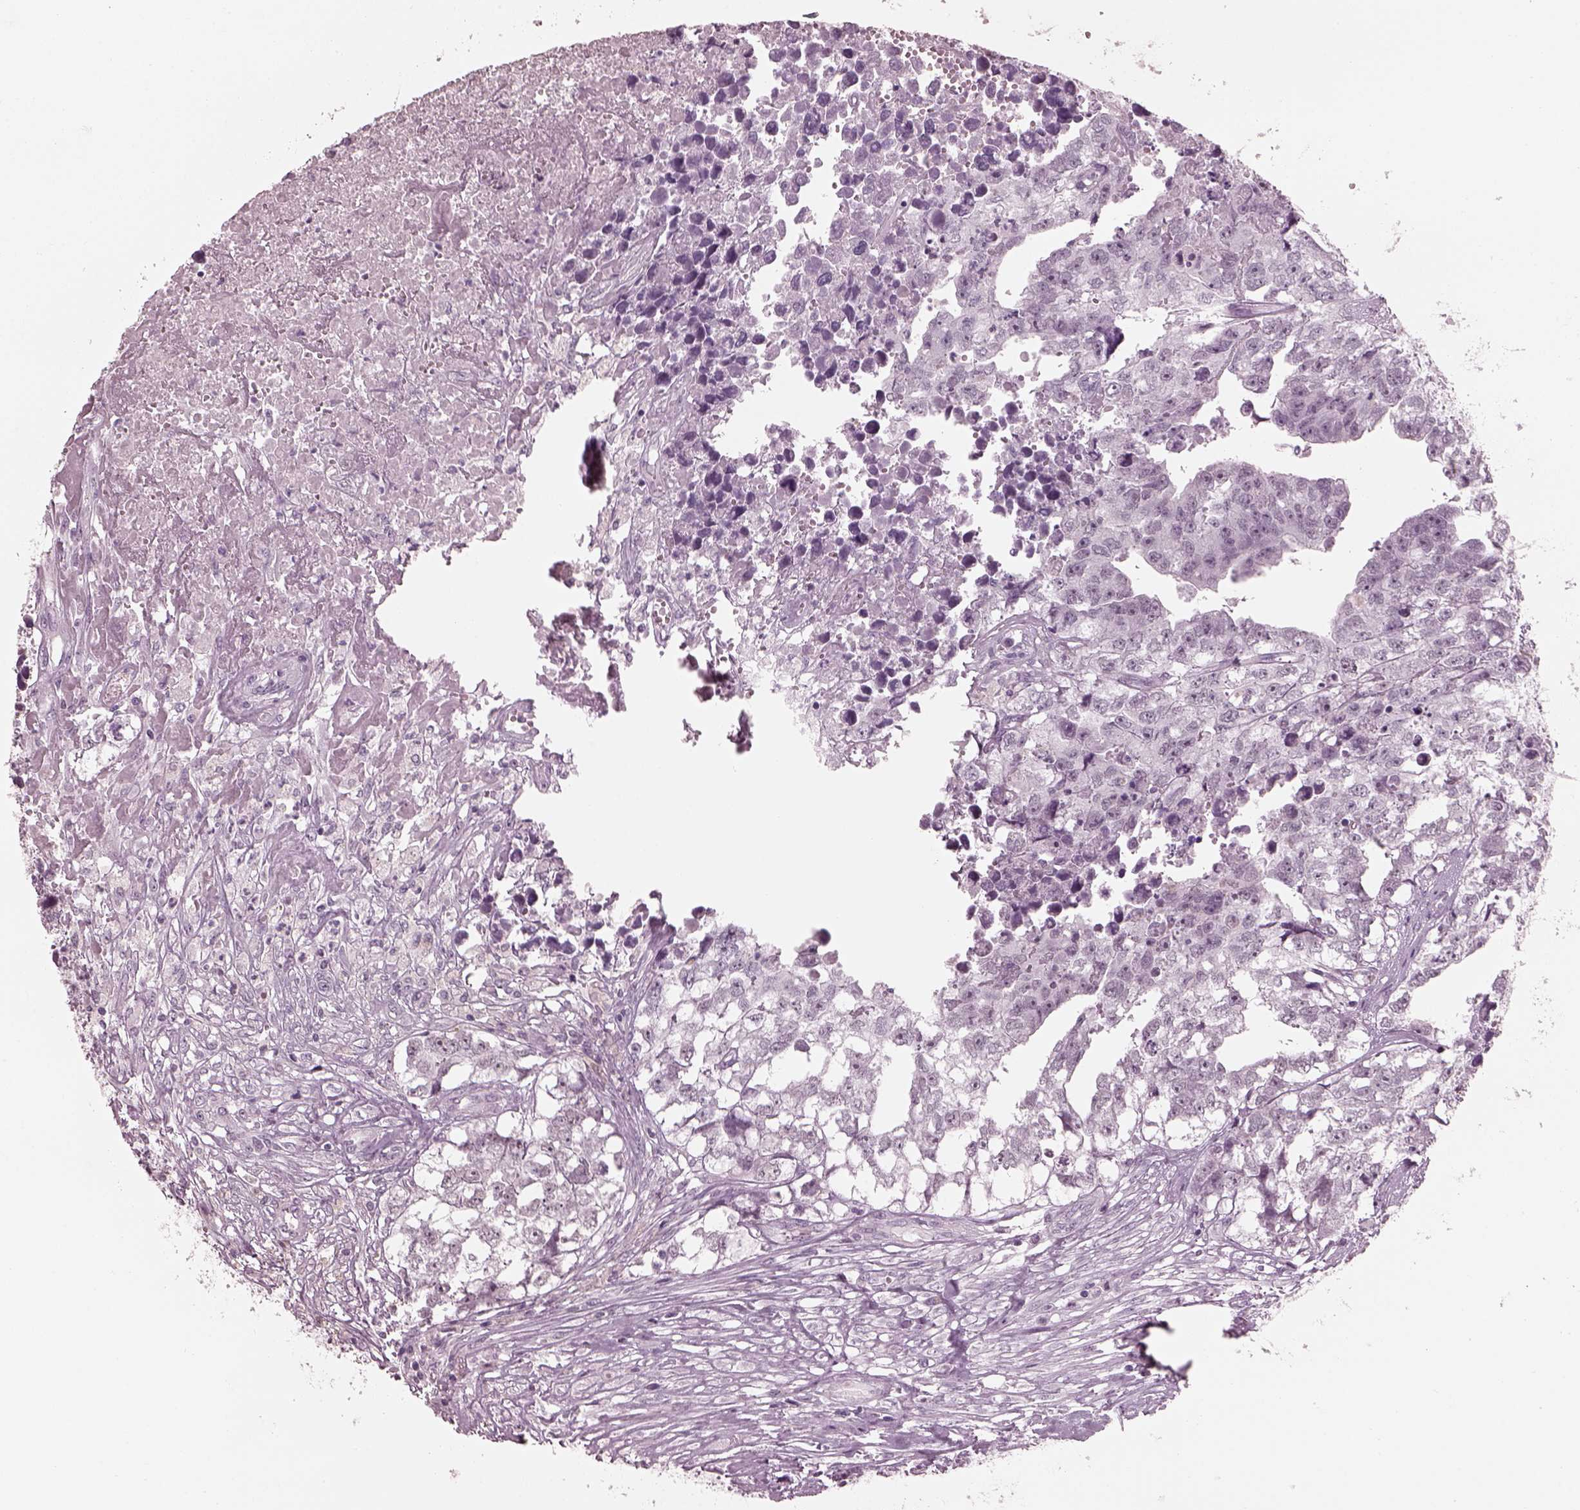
{"staining": {"intensity": "negative", "quantity": "none", "location": "none"}, "tissue": "testis cancer", "cell_type": "Tumor cells", "image_type": "cancer", "snomed": [{"axis": "morphology", "description": "Carcinoma, Embryonal, NOS"}, {"axis": "morphology", "description": "Teratoma, malignant, NOS"}, {"axis": "topography", "description": "Testis"}], "caption": "Testis cancer (embryonal carcinoma) was stained to show a protein in brown. There is no significant expression in tumor cells. (Brightfield microscopy of DAB (3,3'-diaminobenzidine) immunohistochemistry (IHC) at high magnification).", "gene": "C2orf81", "patient": {"sex": "male", "age": 44}}